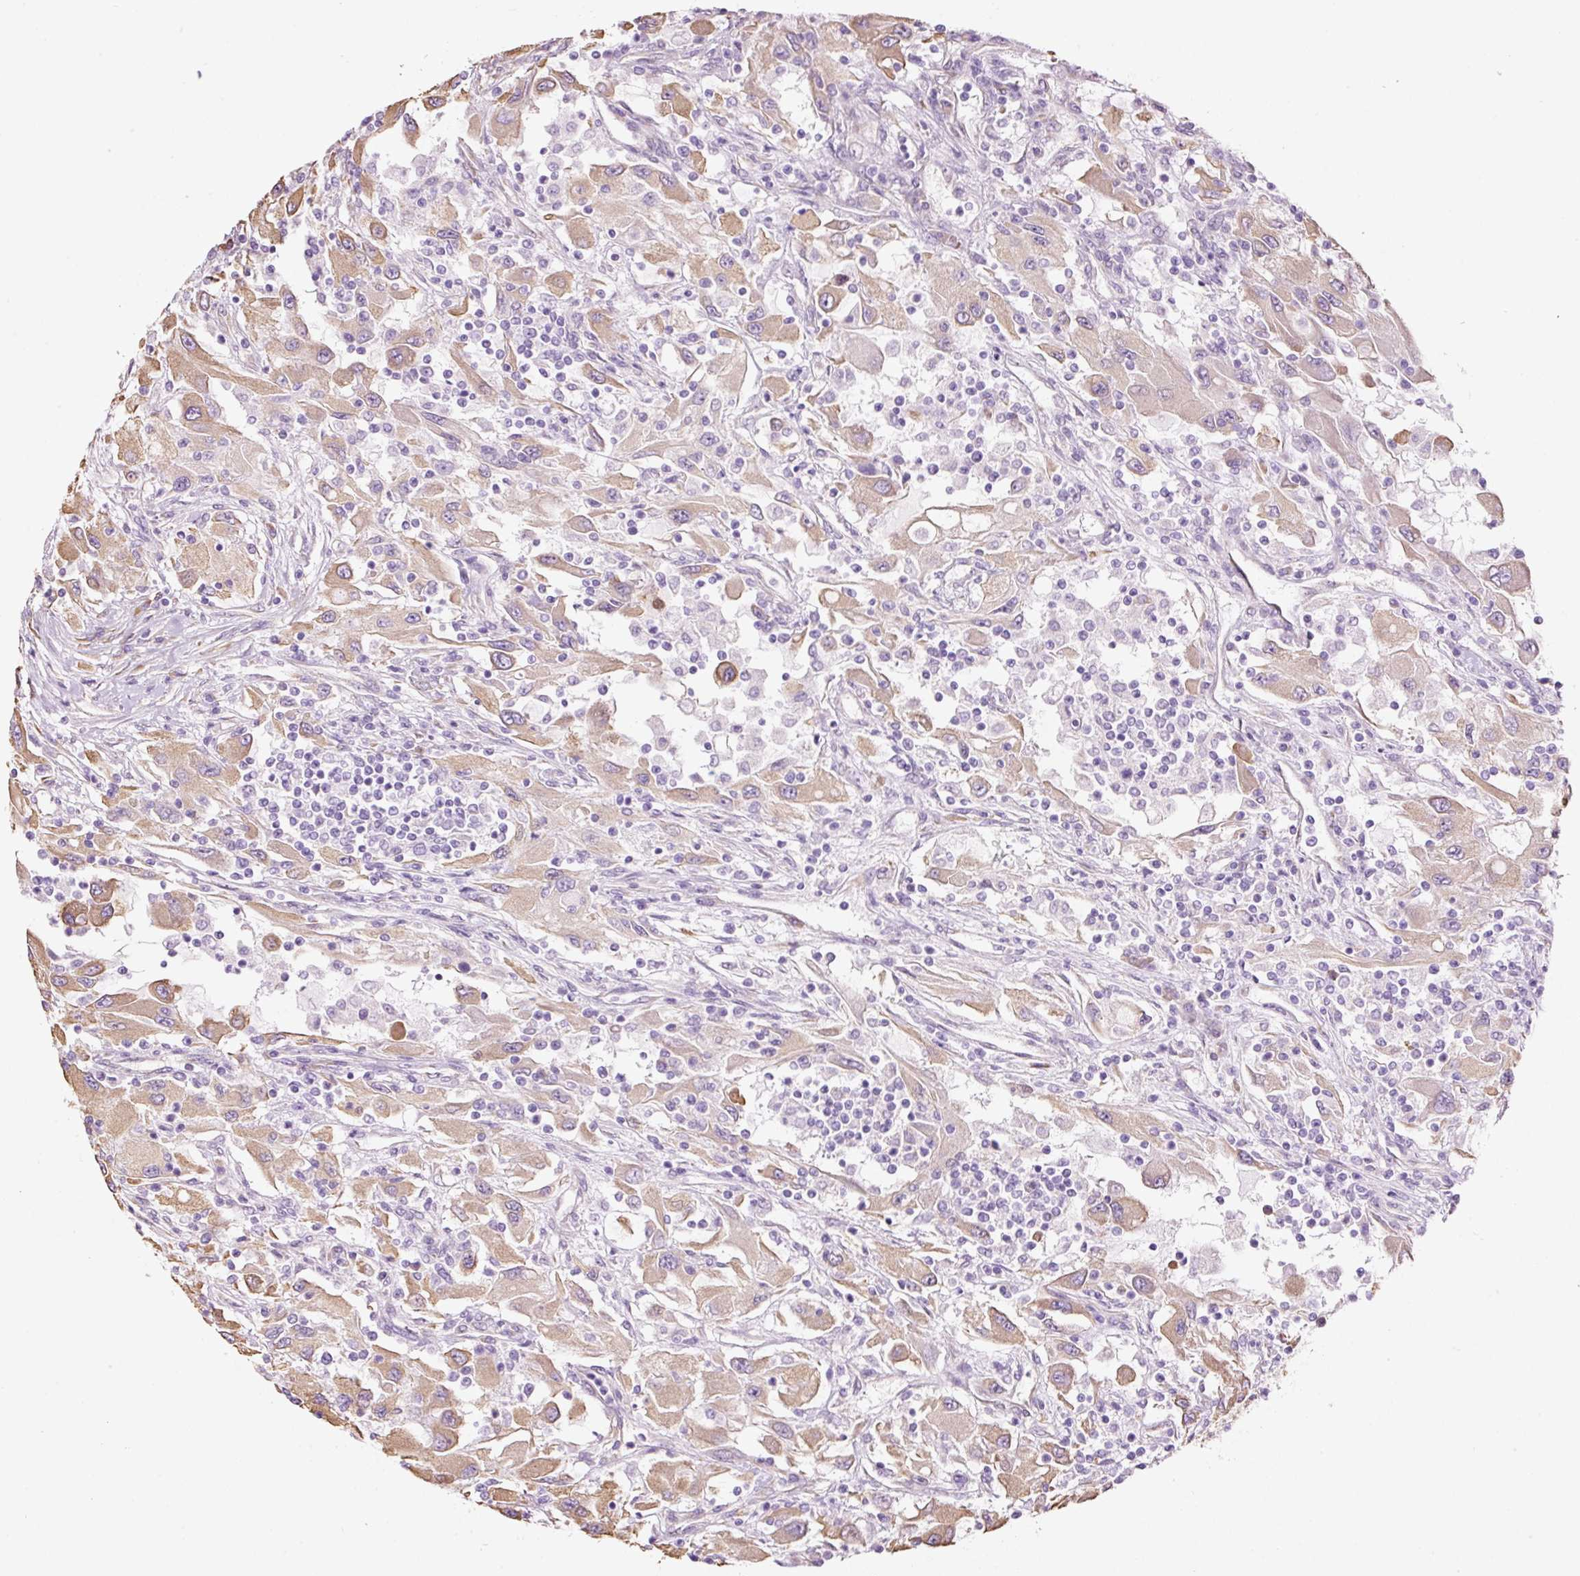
{"staining": {"intensity": "moderate", "quantity": ">75%", "location": "cytoplasmic/membranous"}, "tissue": "renal cancer", "cell_type": "Tumor cells", "image_type": "cancer", "snomed": [{"axis": "morphology", "description": "Adenocarcinoma, NOS"}, {"axis": "topography", "description": "Kidney"}], "caption": "Moderate cytoplasmic/membranous protein staining is appreciated in about >75% of tumor cells in renal cancer (adenocarcinoma). The staining was performed using DAB, with brown indicating positive protein expression. Nuclei are stained blue with hematoxylin.", "gene": "GCG", "patient": {"sex": "female", "age": 67}}